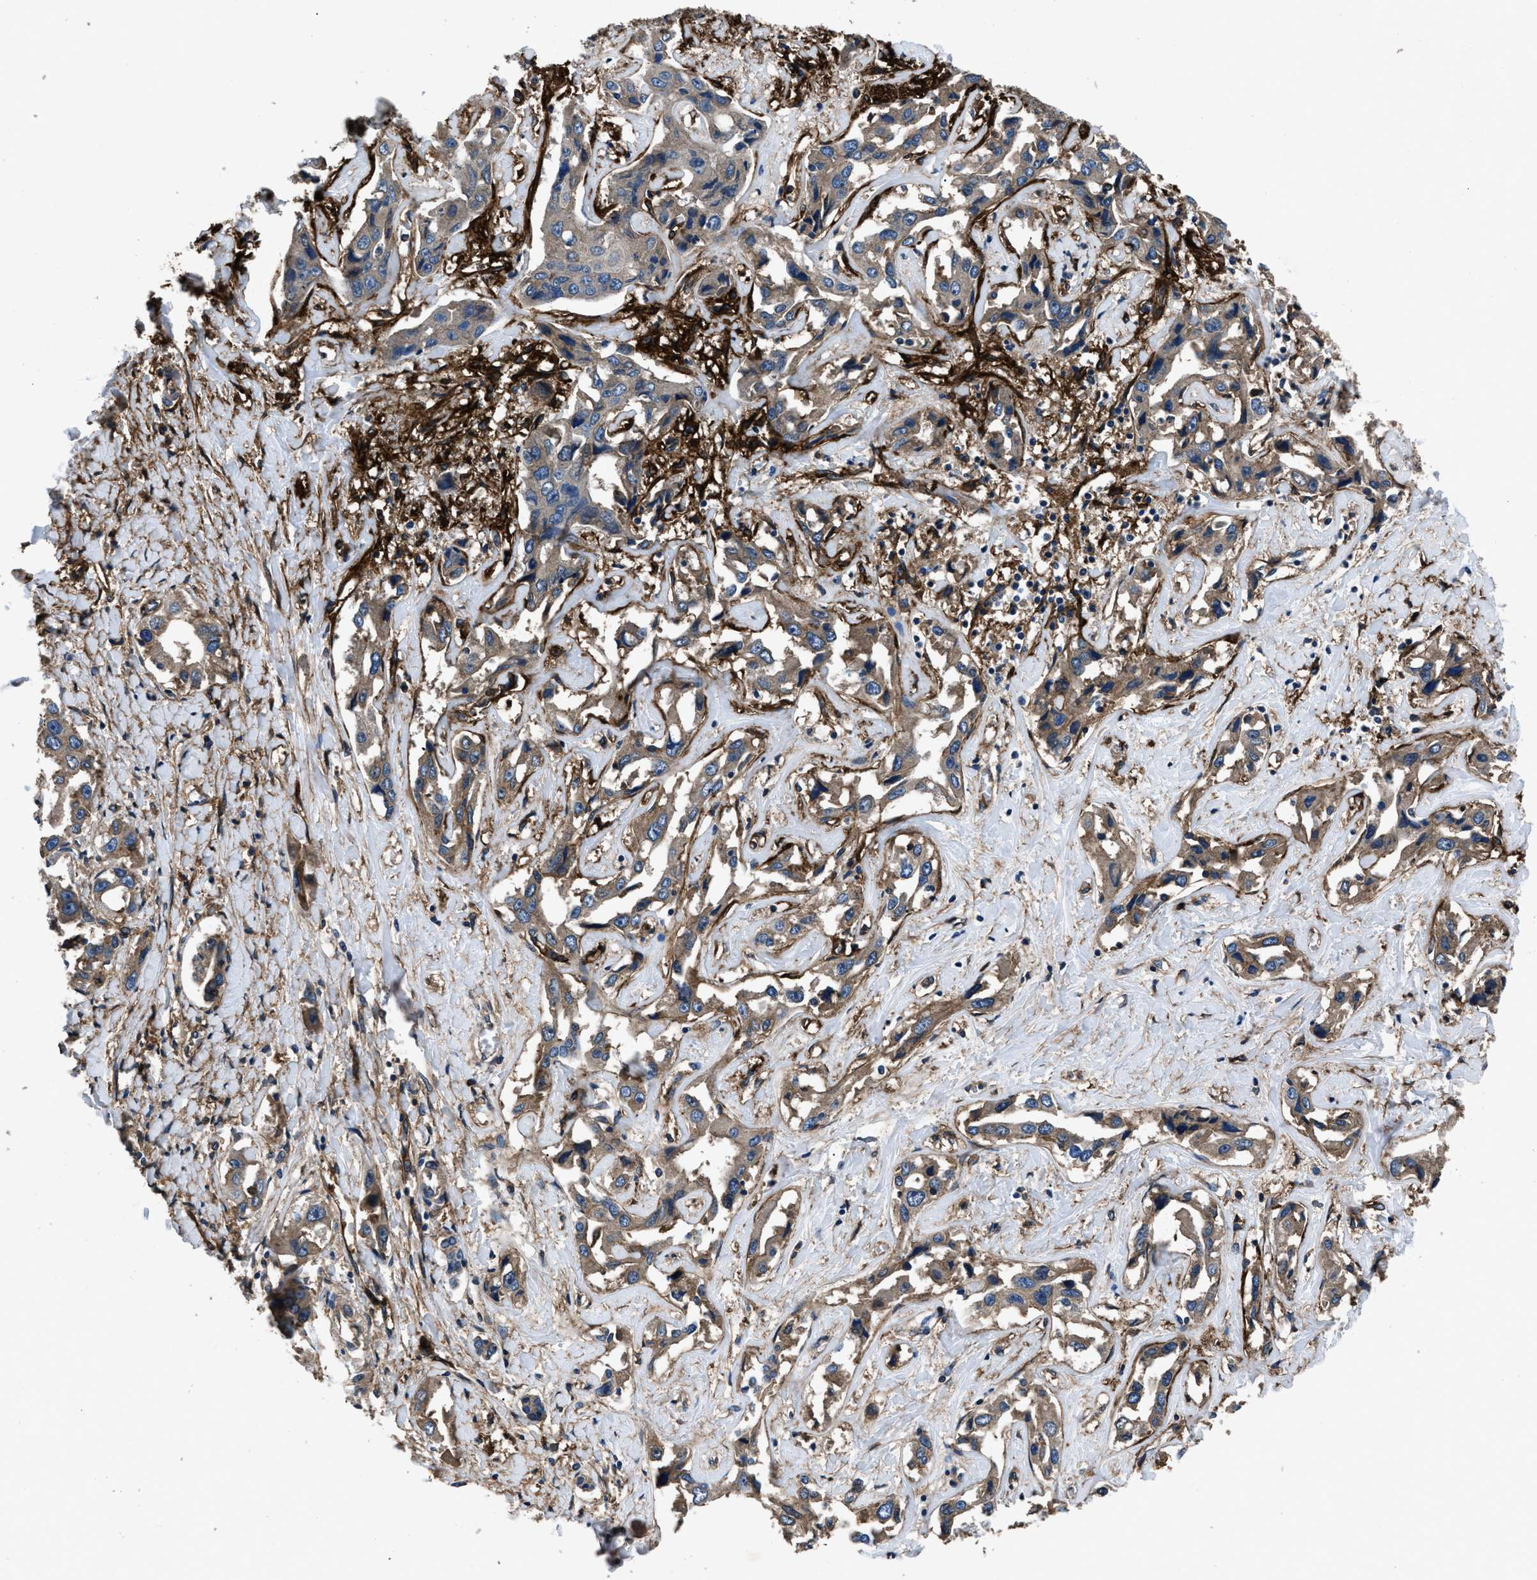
{"staining": {"intensity": "weak", "quantity": ">75%", "location": "cytoplasmic/membranous"}, "tissue": "liver cancer", "cell_type": "Tumor cells", "image_type": "cancer", "snomed": [{"axis": "morphology", "description": "Cholangiocarcinoma"}, {"axis": "topography", "description": "Liver"}], "caption": "Liver cholangiocarcinoma tissue exhibits weak cytoplasmic/membranous staining in about >75% of tumor cells, visualized by immunohistochemistry.", "gene": "CD276", "patient": {"sex": "male", "age": 59}}